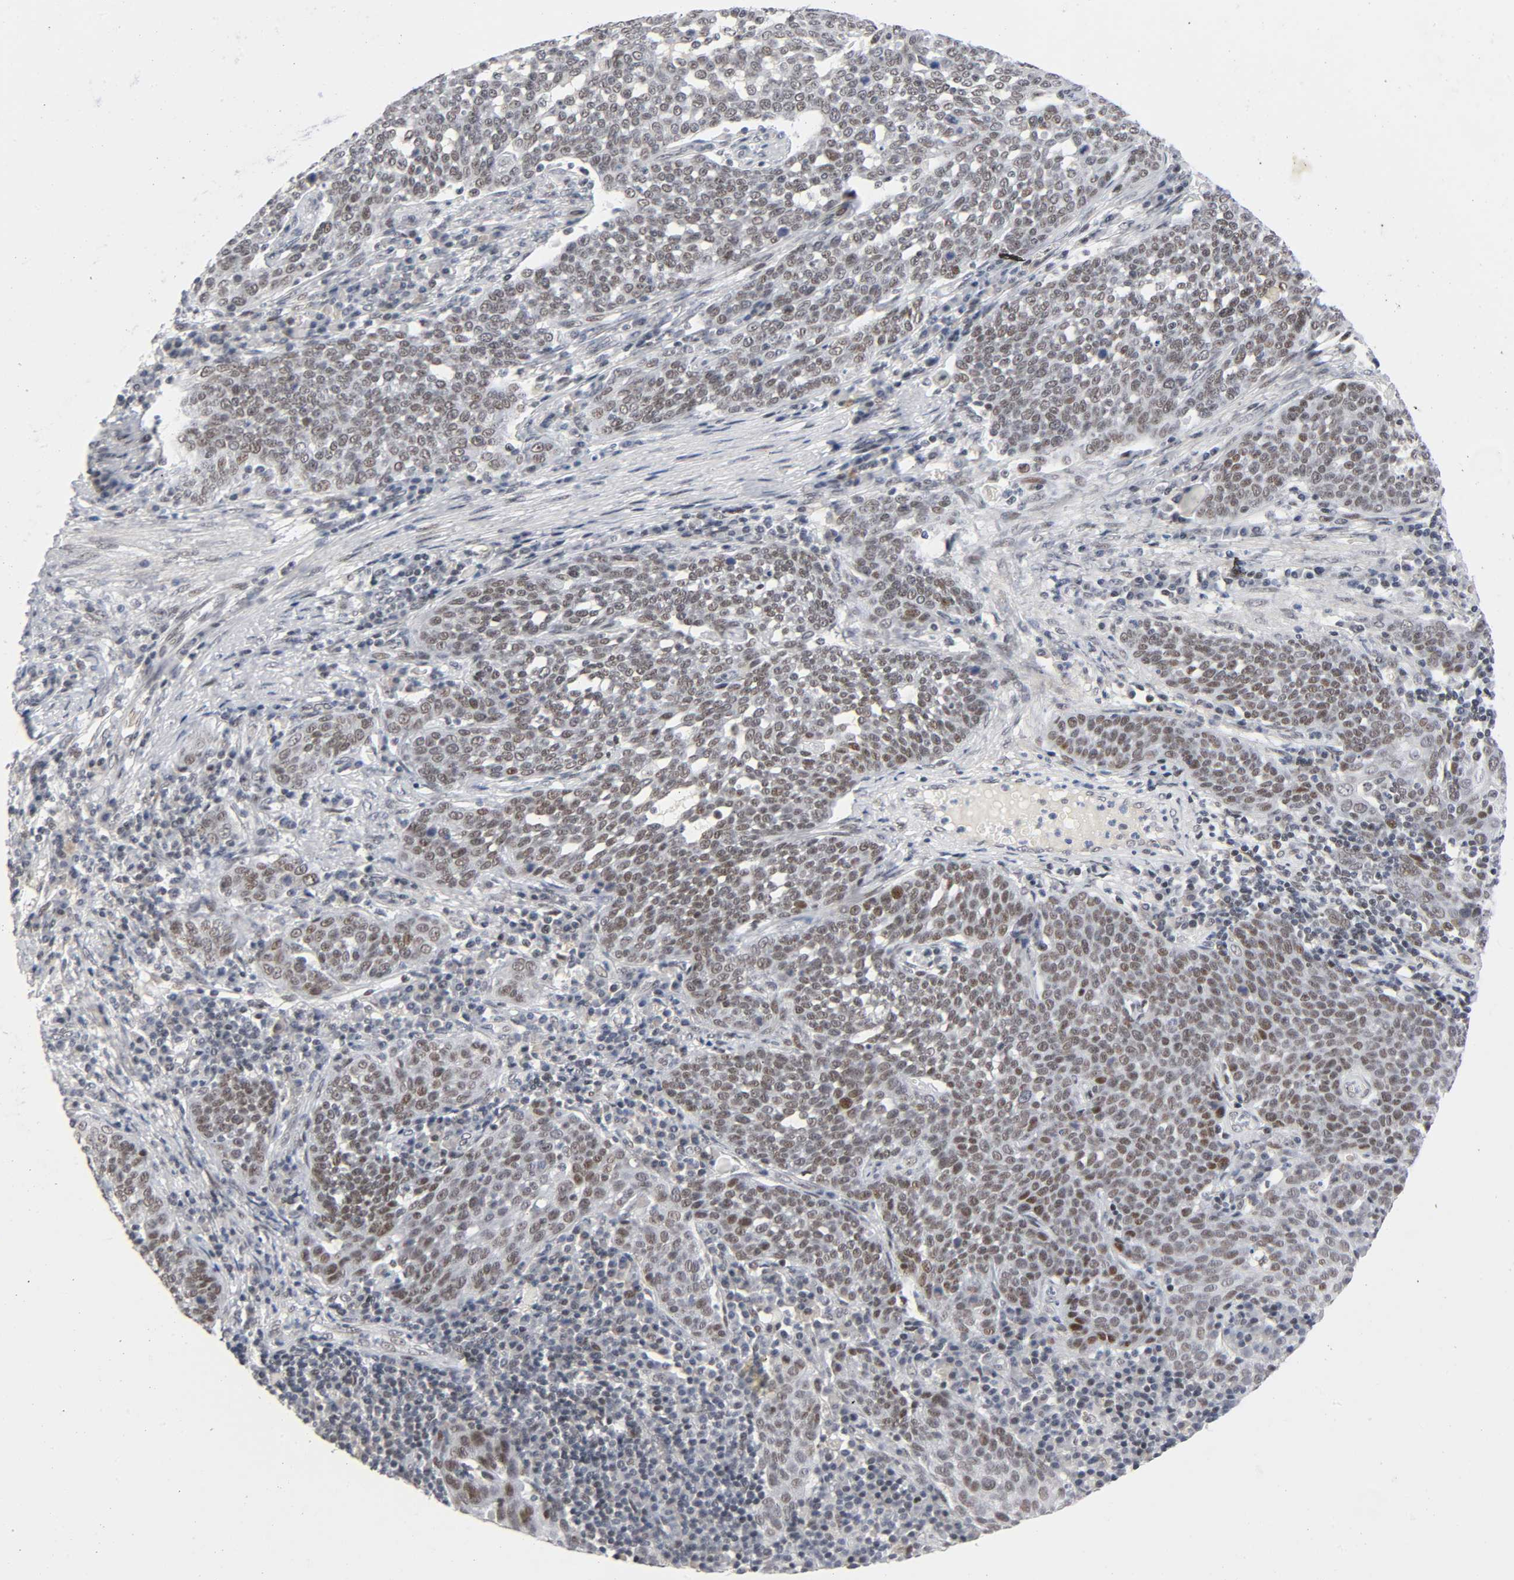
{"staining": {"intensity": "weak", "quantity": ">75%", "location": "nuclear"}, "tissue": "cervical cancer", "cell_type": "Tumor cells", "image_type": "cancer", "snomed": [{"axis": "morphology", "description": "Squamous cell carcinoma, NOS"}, {"axis": "topography", "description": "Cervix"}], "caption": "Immunohistochemical staining of cervical squamous cell carcinoma shows low levels of weak nuclear protein expression in approximately >75% of tumor cells.", "gene": "DIDO1", "patient": {"sex": "female", "age": 34}}